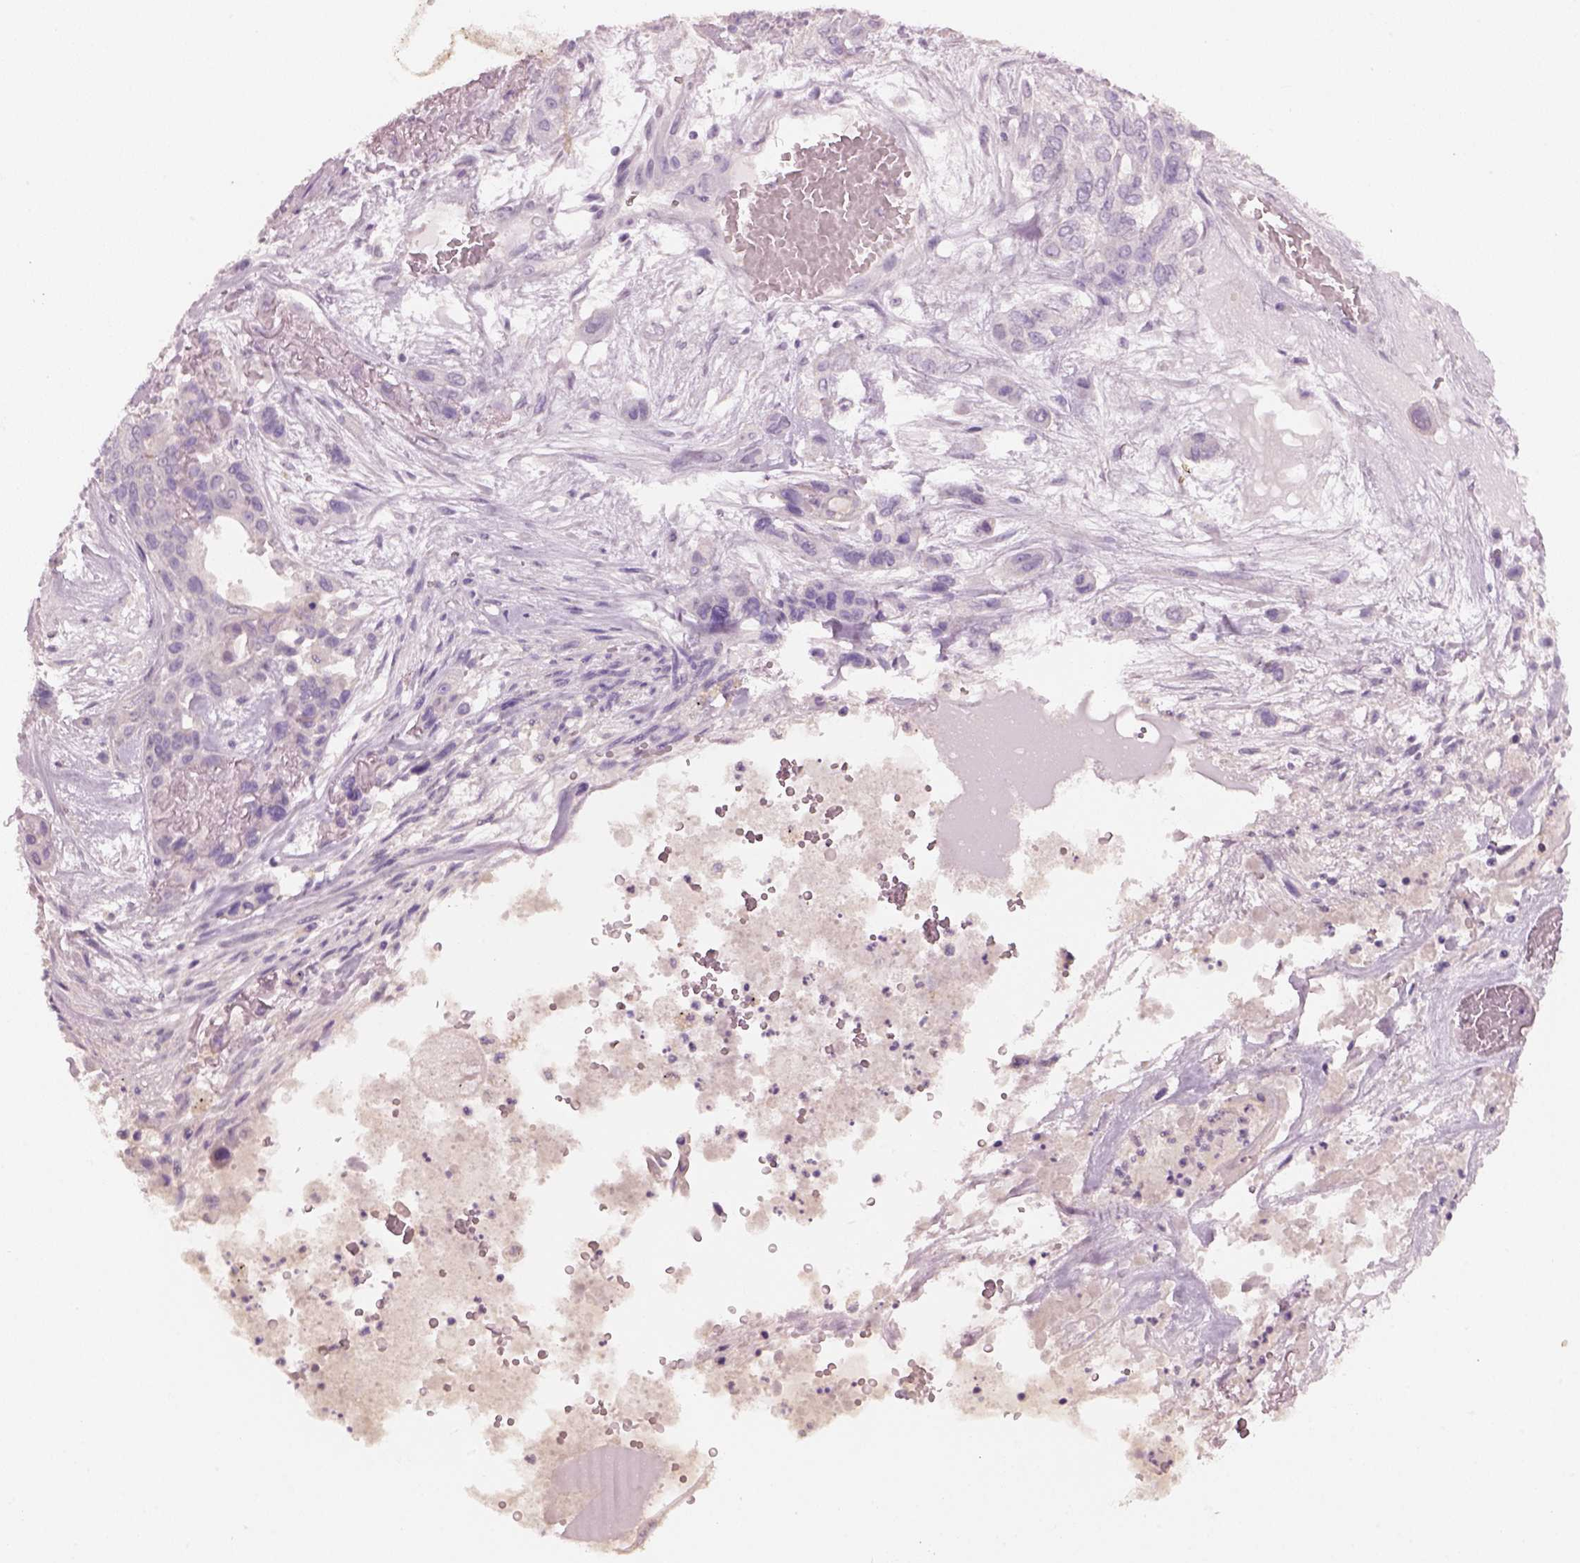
{"staining": {"intensity": "negative", "quantity": "none", "location": "none"}, "tissue": "lung cancer", "cell_type": "Tumor cells", "image_type": "cancer", "snomed": [{"axis": "morphology", "description": "Squamous cell carcinoma, NOS"}, {"axis": "topography", "description": "Lung"}], "caption": "The histopathology image exhibits no significant positivity in tumor cells of lung cancer.", "gene": "KCNIP3", "patient": {"sex": "female", "age": 70}}